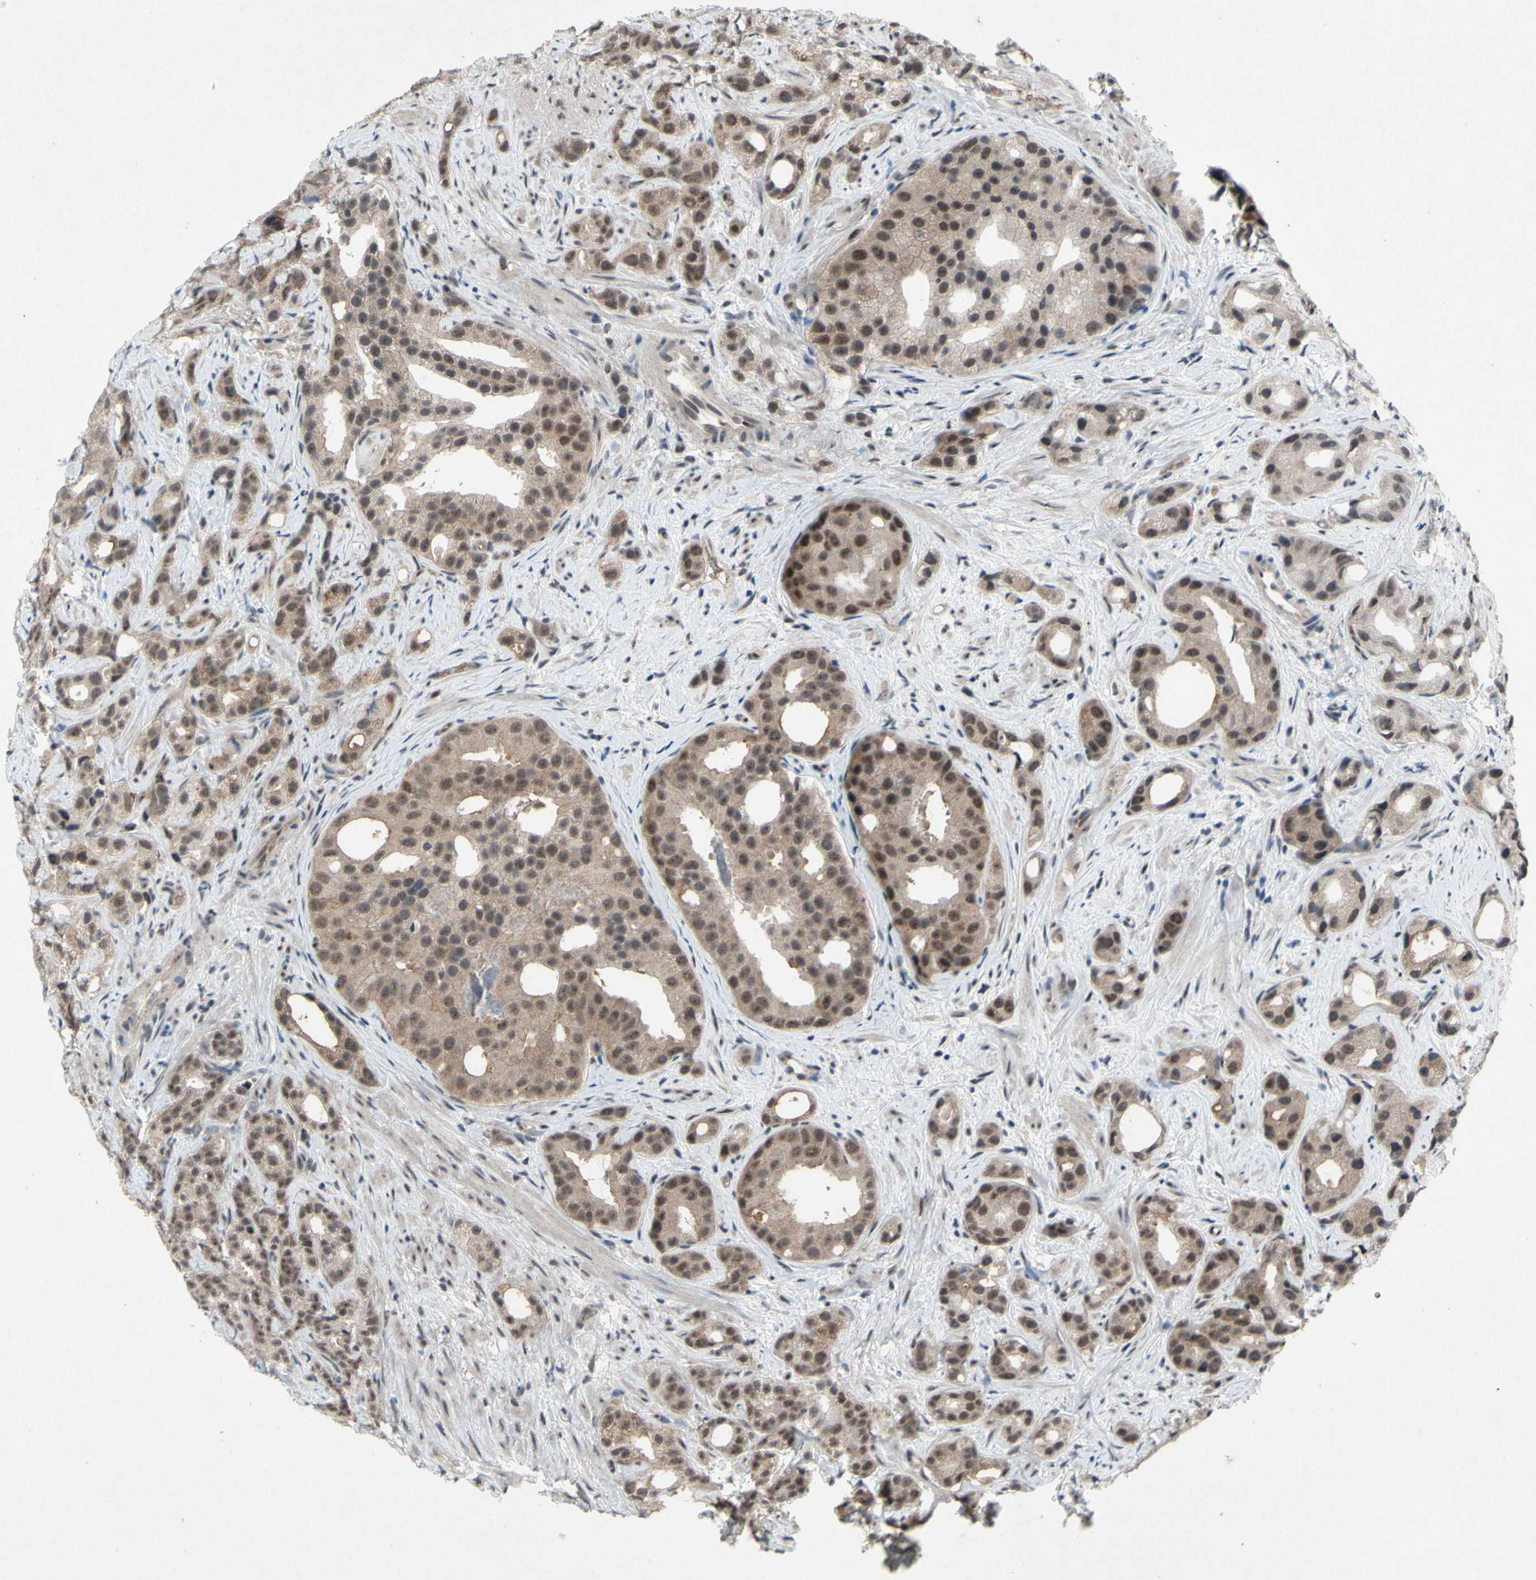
{"staining": {"intensity": "weak", "quantity": ">75%", "location": "cytoplasmic/membranous,nuclear"}, "tissue": "prostate cancer", "cell_type": "Tumor cells", "image_type": "cancer", "snomed": [{"axis": "morphology", "description": "Adenocarcinoma, Low grade"}, {"axis": "topography", "description": "Prostate"}], "caption": "Immunohistochemical staining of prostate cancer exhibits low levels of weak cytoplasmic/membranous and nuclear protein expression in approximately >75% of tumor cells.", "gene": "TRDMT1", "patient": {"sex": "male", "age": 89}}